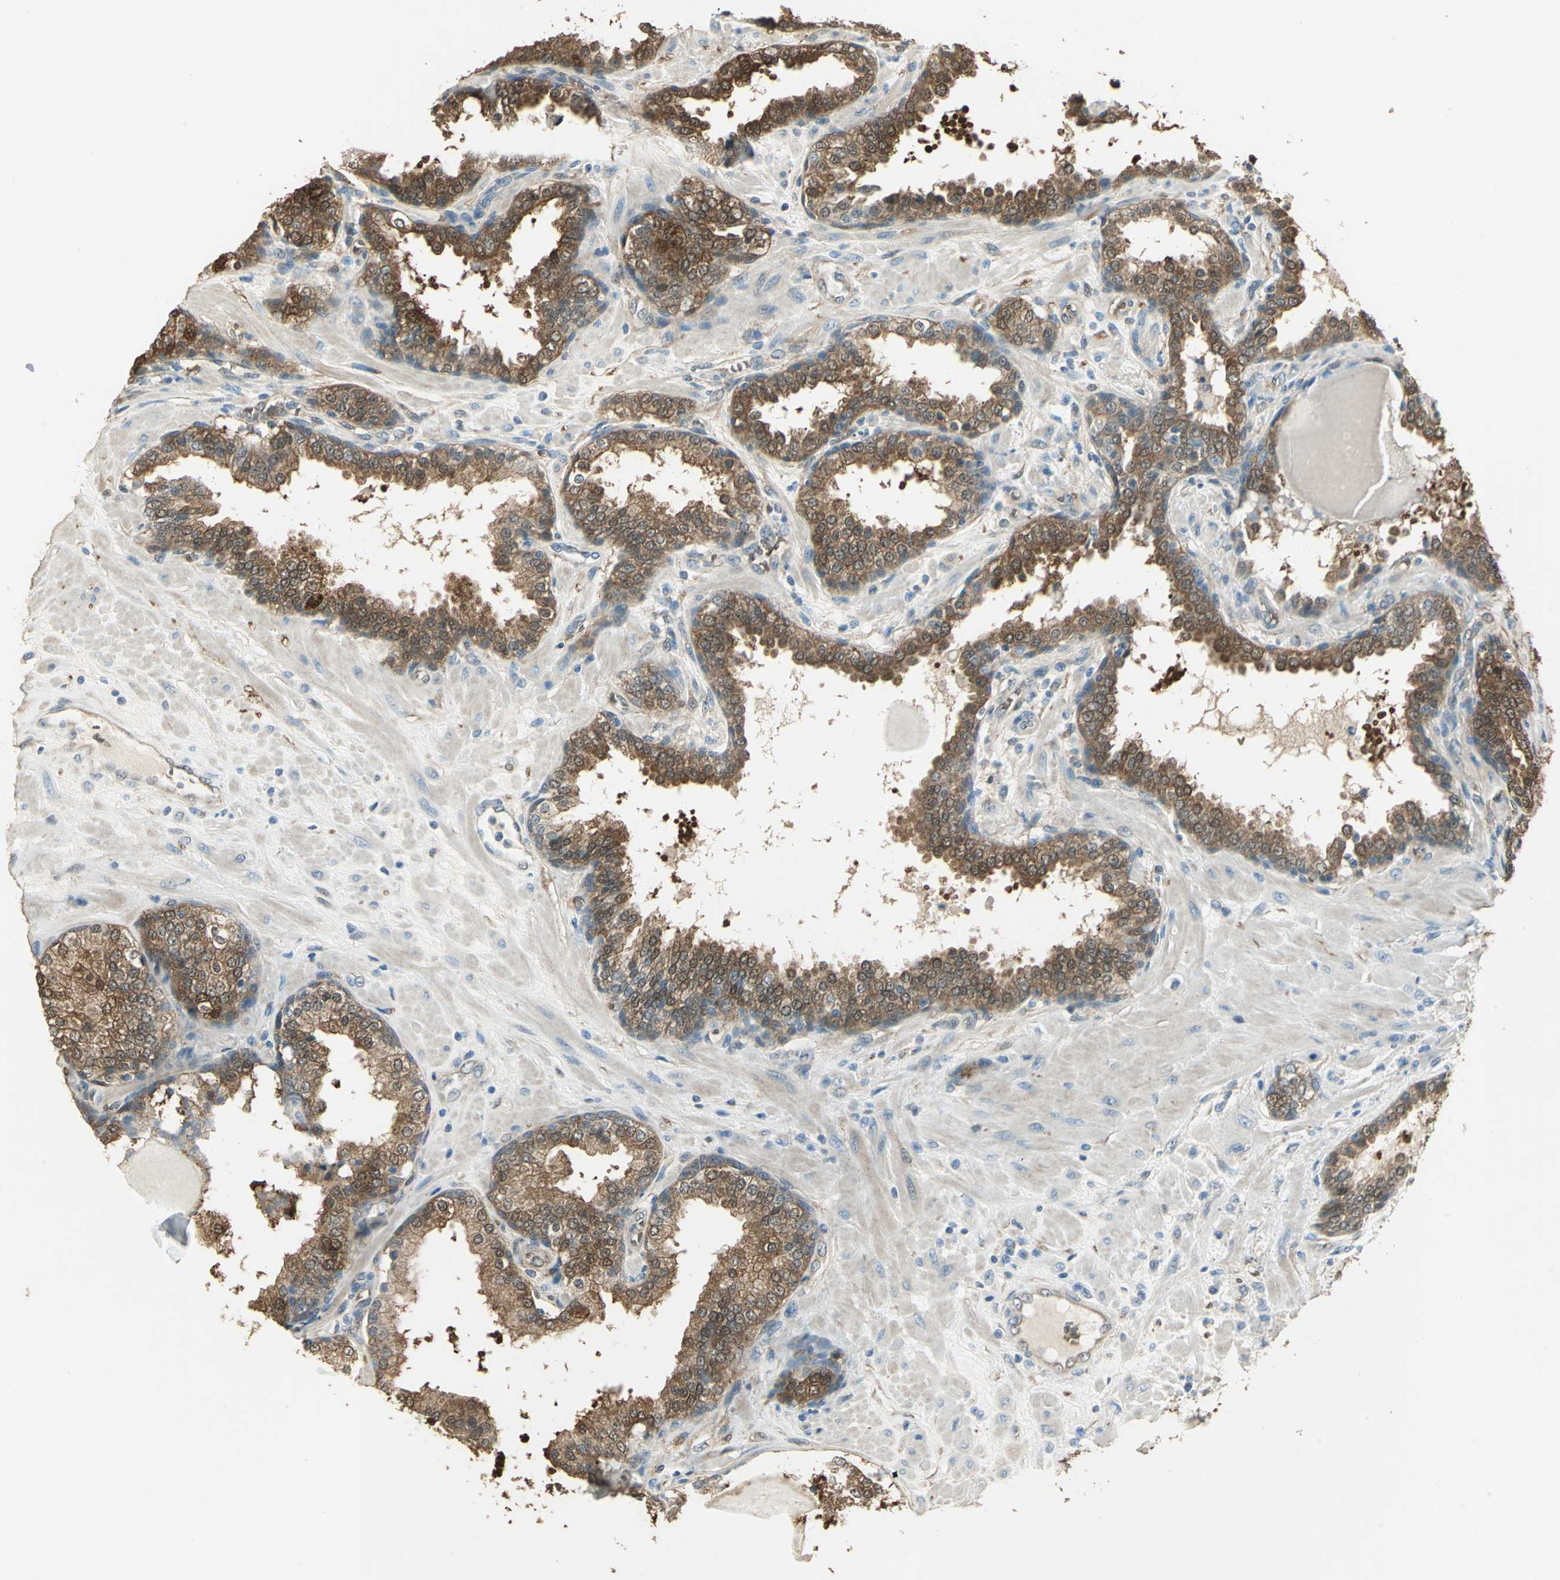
{"staining": {"intensity": "strong", "quantity": ">75%", "location": "cytoplasmic/membranous,nuclear"}, "tissue": "prostate", "cell_type": "Glandular cells", "image_type": "normal", "snomed": [{"axis": "morphology", "description": "Normal tissue, NOS"}, {"axis": "topography", "description": "Prostate"}], "caption": "Approximately >75% of glandular cells in unremarkable human prostate demonstrate strong cytoplasmic/membranous,nuclear protein expression as visualized by brown immunohistochemical staining.", "gene": "DDAH1", "patient": {"sex": "male", "age": 51}}